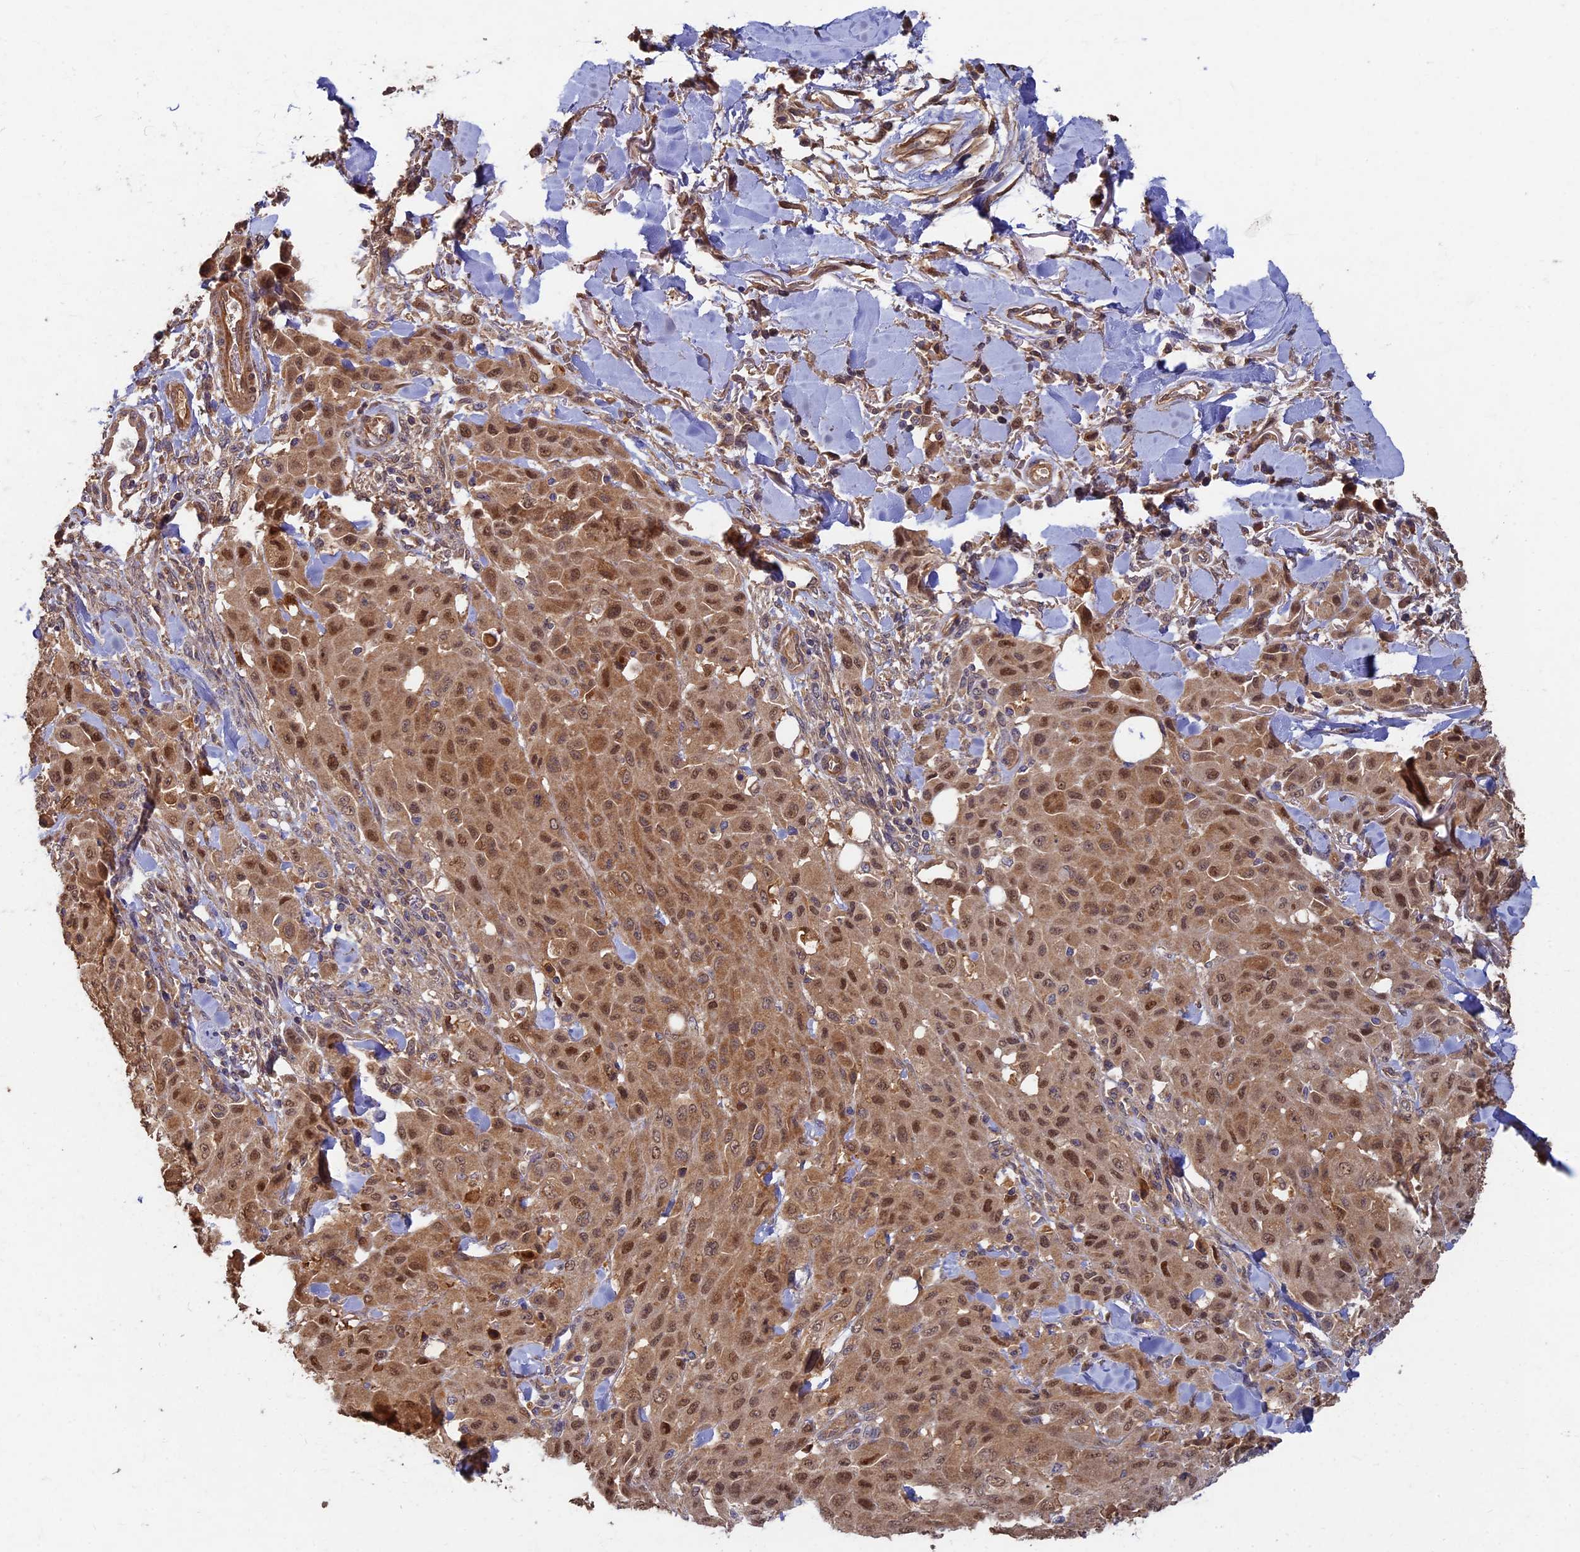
{"staining": {"intensity": "moderate", "quantity": ">75%", "location": "cytoplasmic/membranous,nuclear"}, "tissue": "melanoma", "cell_type": "Tumor cells", "image_type": "cancer", "snomed": [{"axis": "morphology", "description": "Malignant melanoma, Metastatic site"}, {"axis": "topography", "description": "Skin"}], "caption": "IHC (DAB) staining of malignant melanoma (metastatic site) exhibits moderate cytoplasmic/membranous and nuclear protein staining in about >75% of tumor cells. (brown staining indicates protein expression, while blue staining denotes nuclei).", "gene": "RSPH3", "patient": {"sex": "female", "age": 81}}